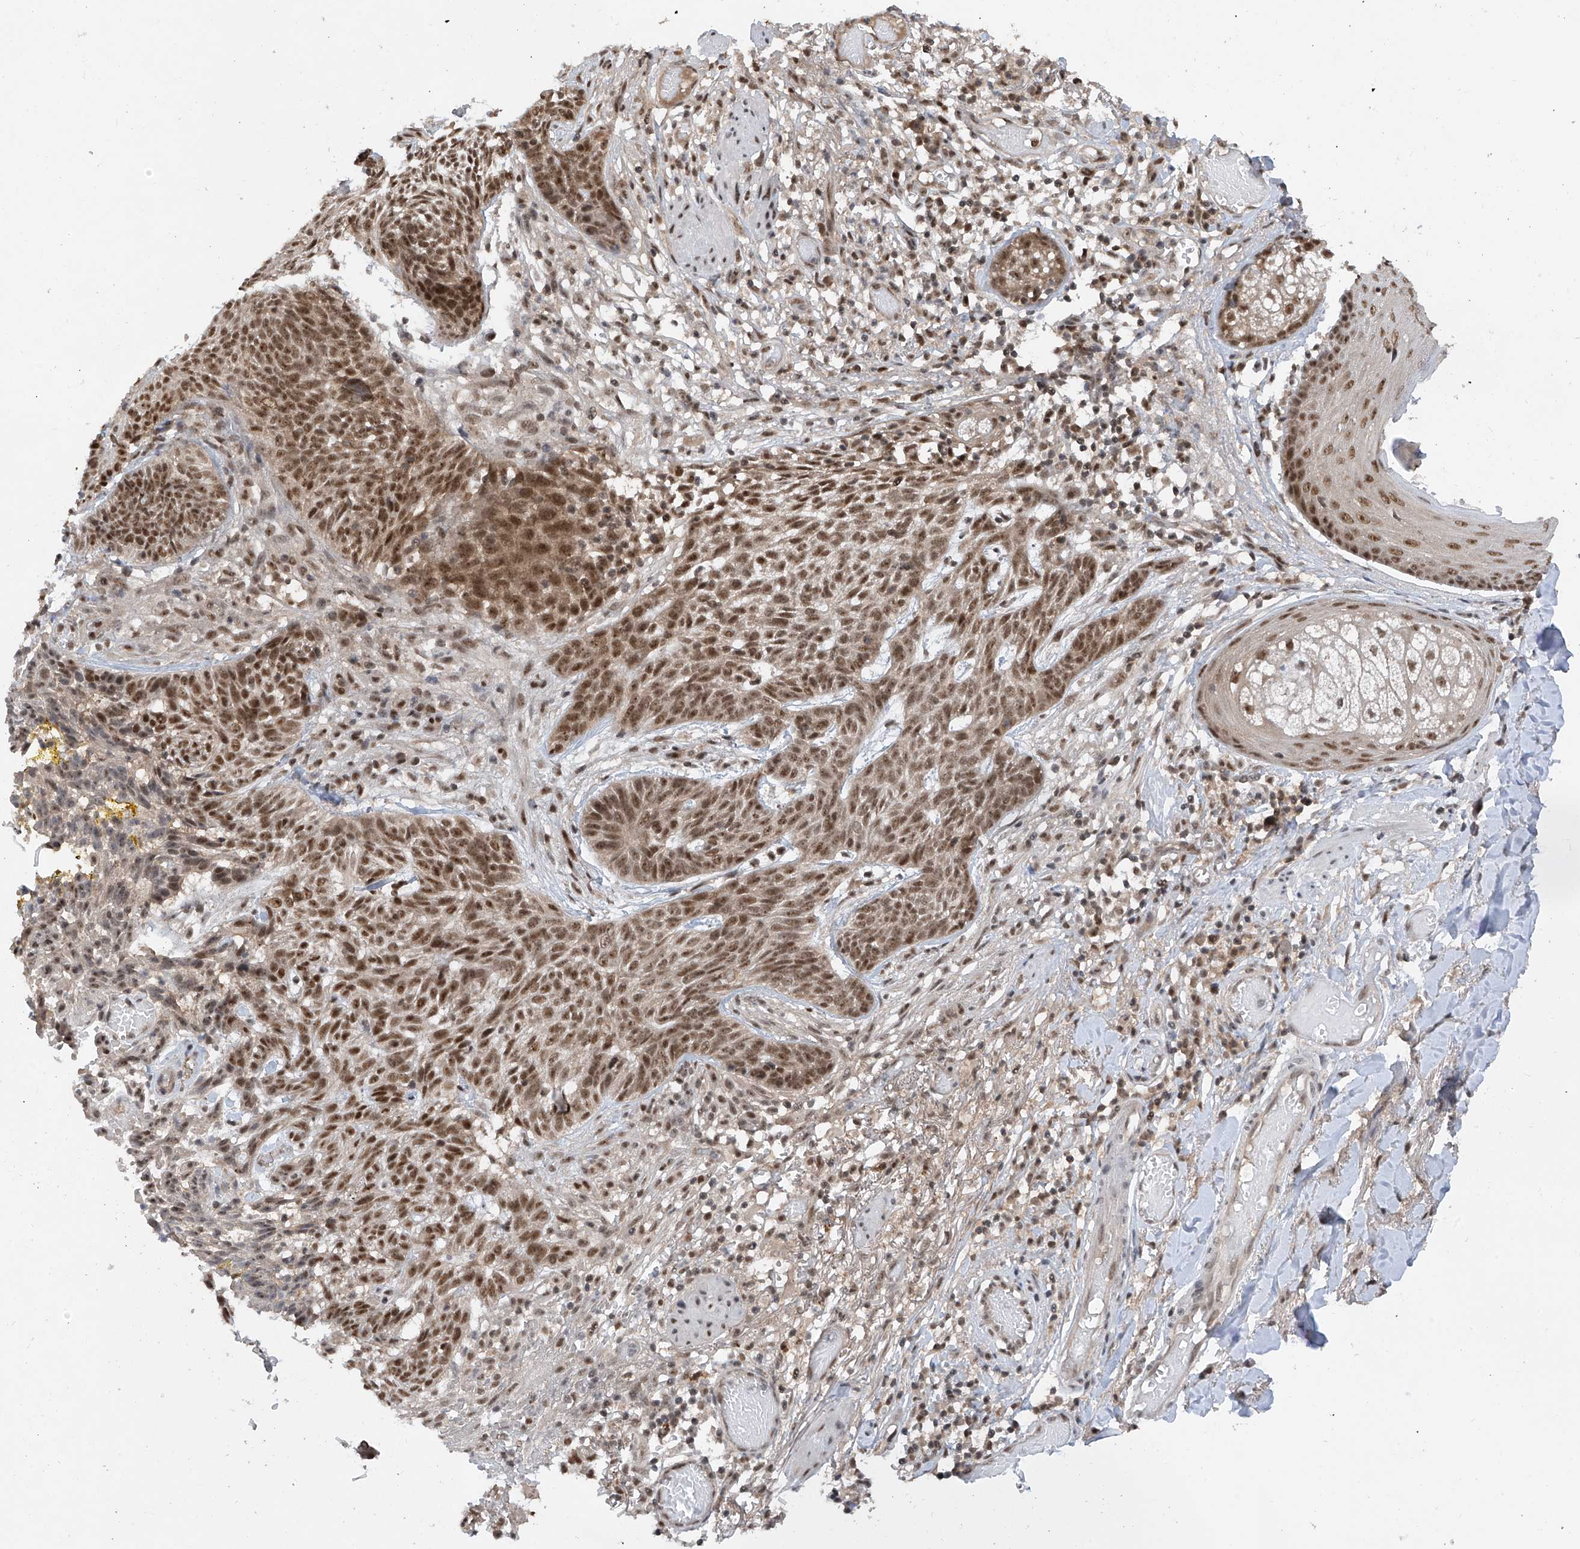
{"staining": {"intensity": "moderate", "quantity": ">75%", "location": "nuclear"}, "tissue": "skin cancer", "cell_type": "Tumor cells", "image_type": "cancer", "snomed": [{"axis": "morphology", "description": "Normal tissue, NOS"}, {"axis": "morphology", "description": "Basal cell carcinoma"}, {"axis": "topography", "description": "Skin"}], "caption": "Skin basal cell carcinoma tissue demonstrates moderate nuclear staining in about >75% of tumor cells, visualized by immunohistochemistry.", "gene": "RPAIN", "patient": {"sex": "male", "age": 64}}